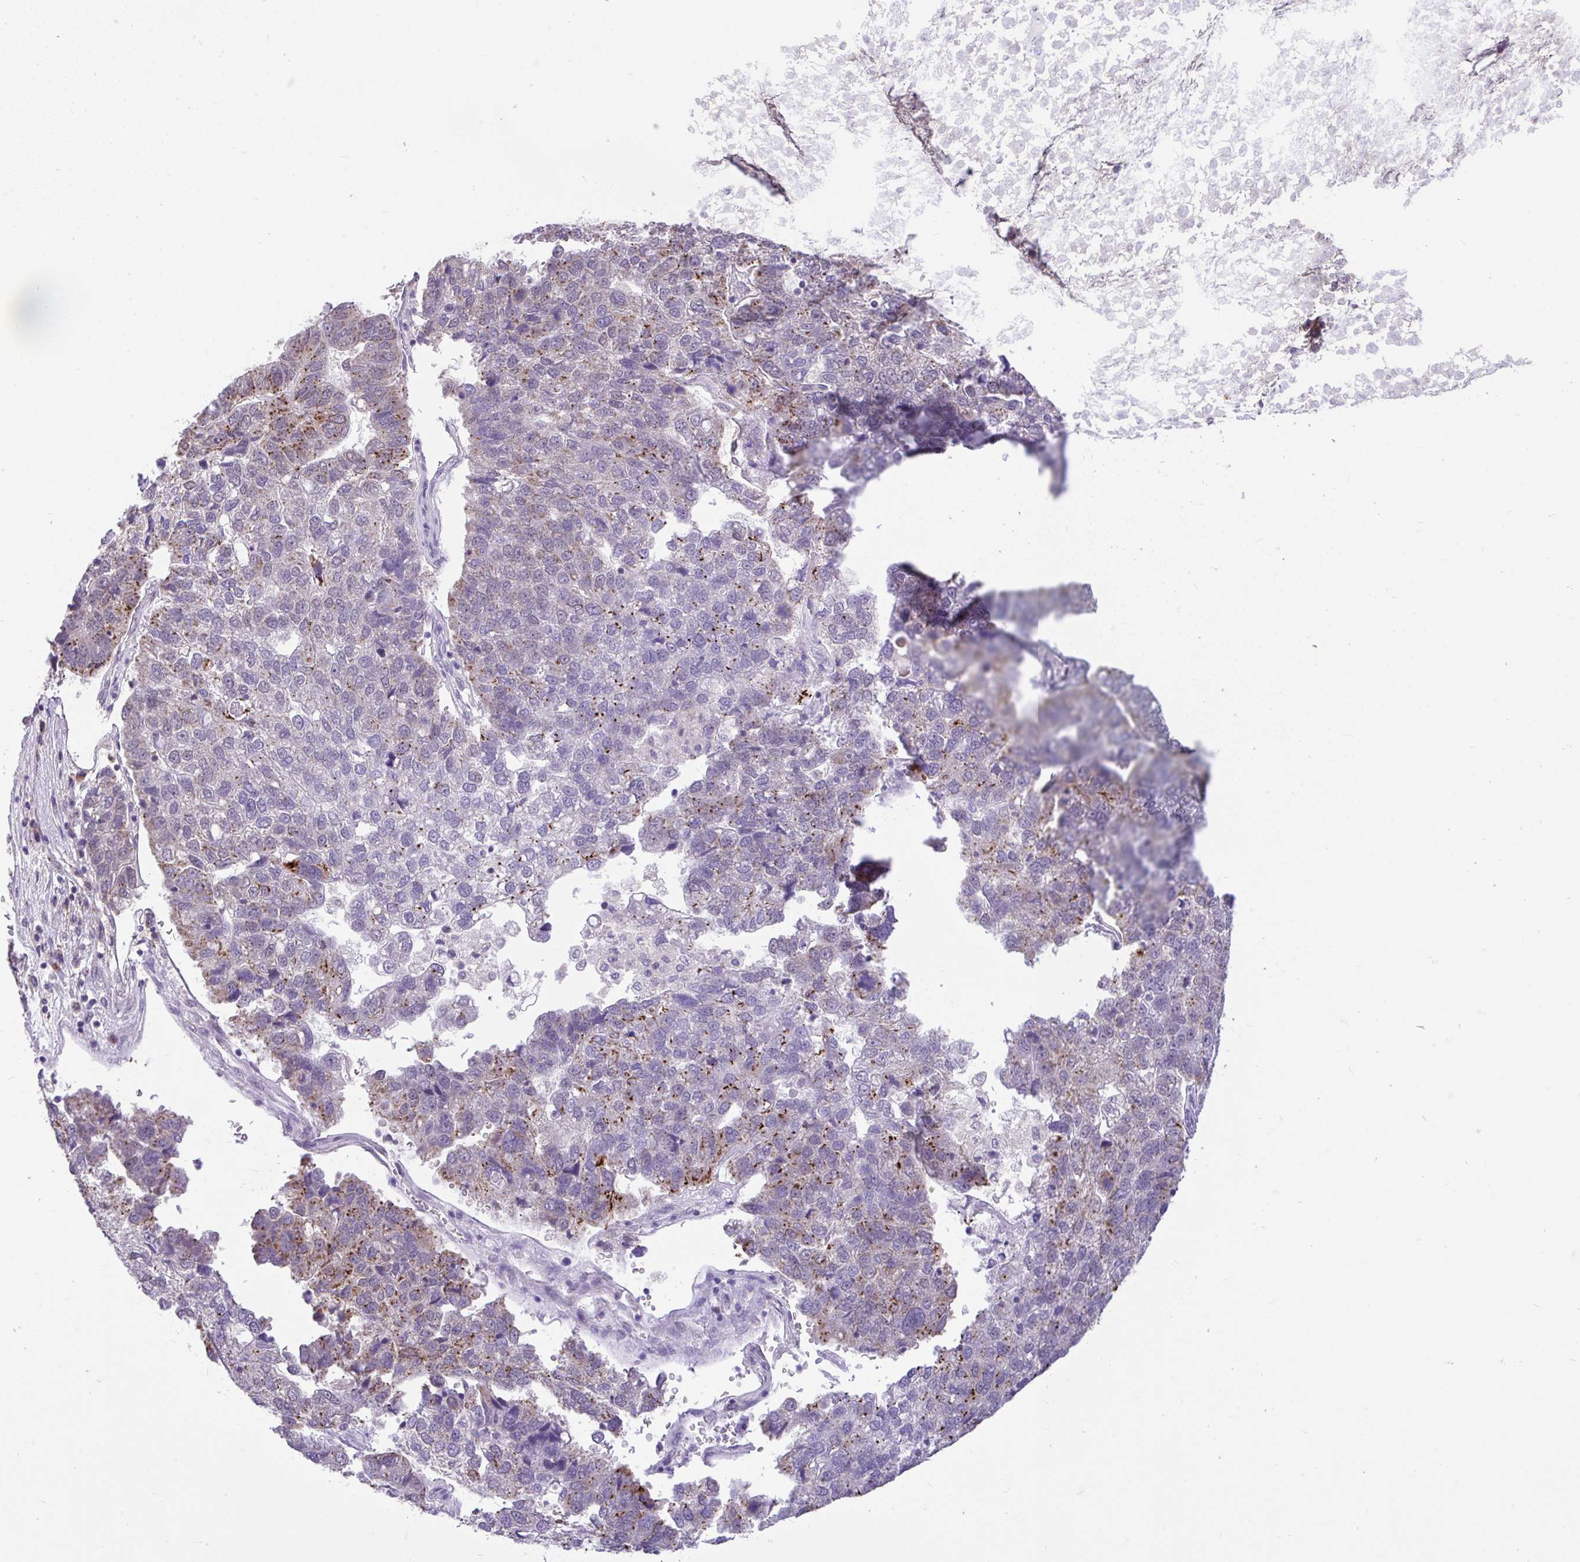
{"staining": {"intensity": "moderate", "quantity": "<25%", "location": "cytoplasmic/membranous"}, "tissue": "pancreatic cancer", "cell_type": "Tumor cells", "image_type": "cancer", "snomed": [{"axis": "morphology", "description": "Adenocarcinoma, NOS"}, {"axis": "topography", "description": "Pancreas"}], "caption": "Moderate cytoplasmic/membranous expression is seen in approximately <25% of tumor cells in adenocarcinoma (pancreatic). (brown staining indicates protein expression, while blue staining denotes nuclei).", "gene": "PYCR2", "patient": {"sex": "female", "age": 61}}